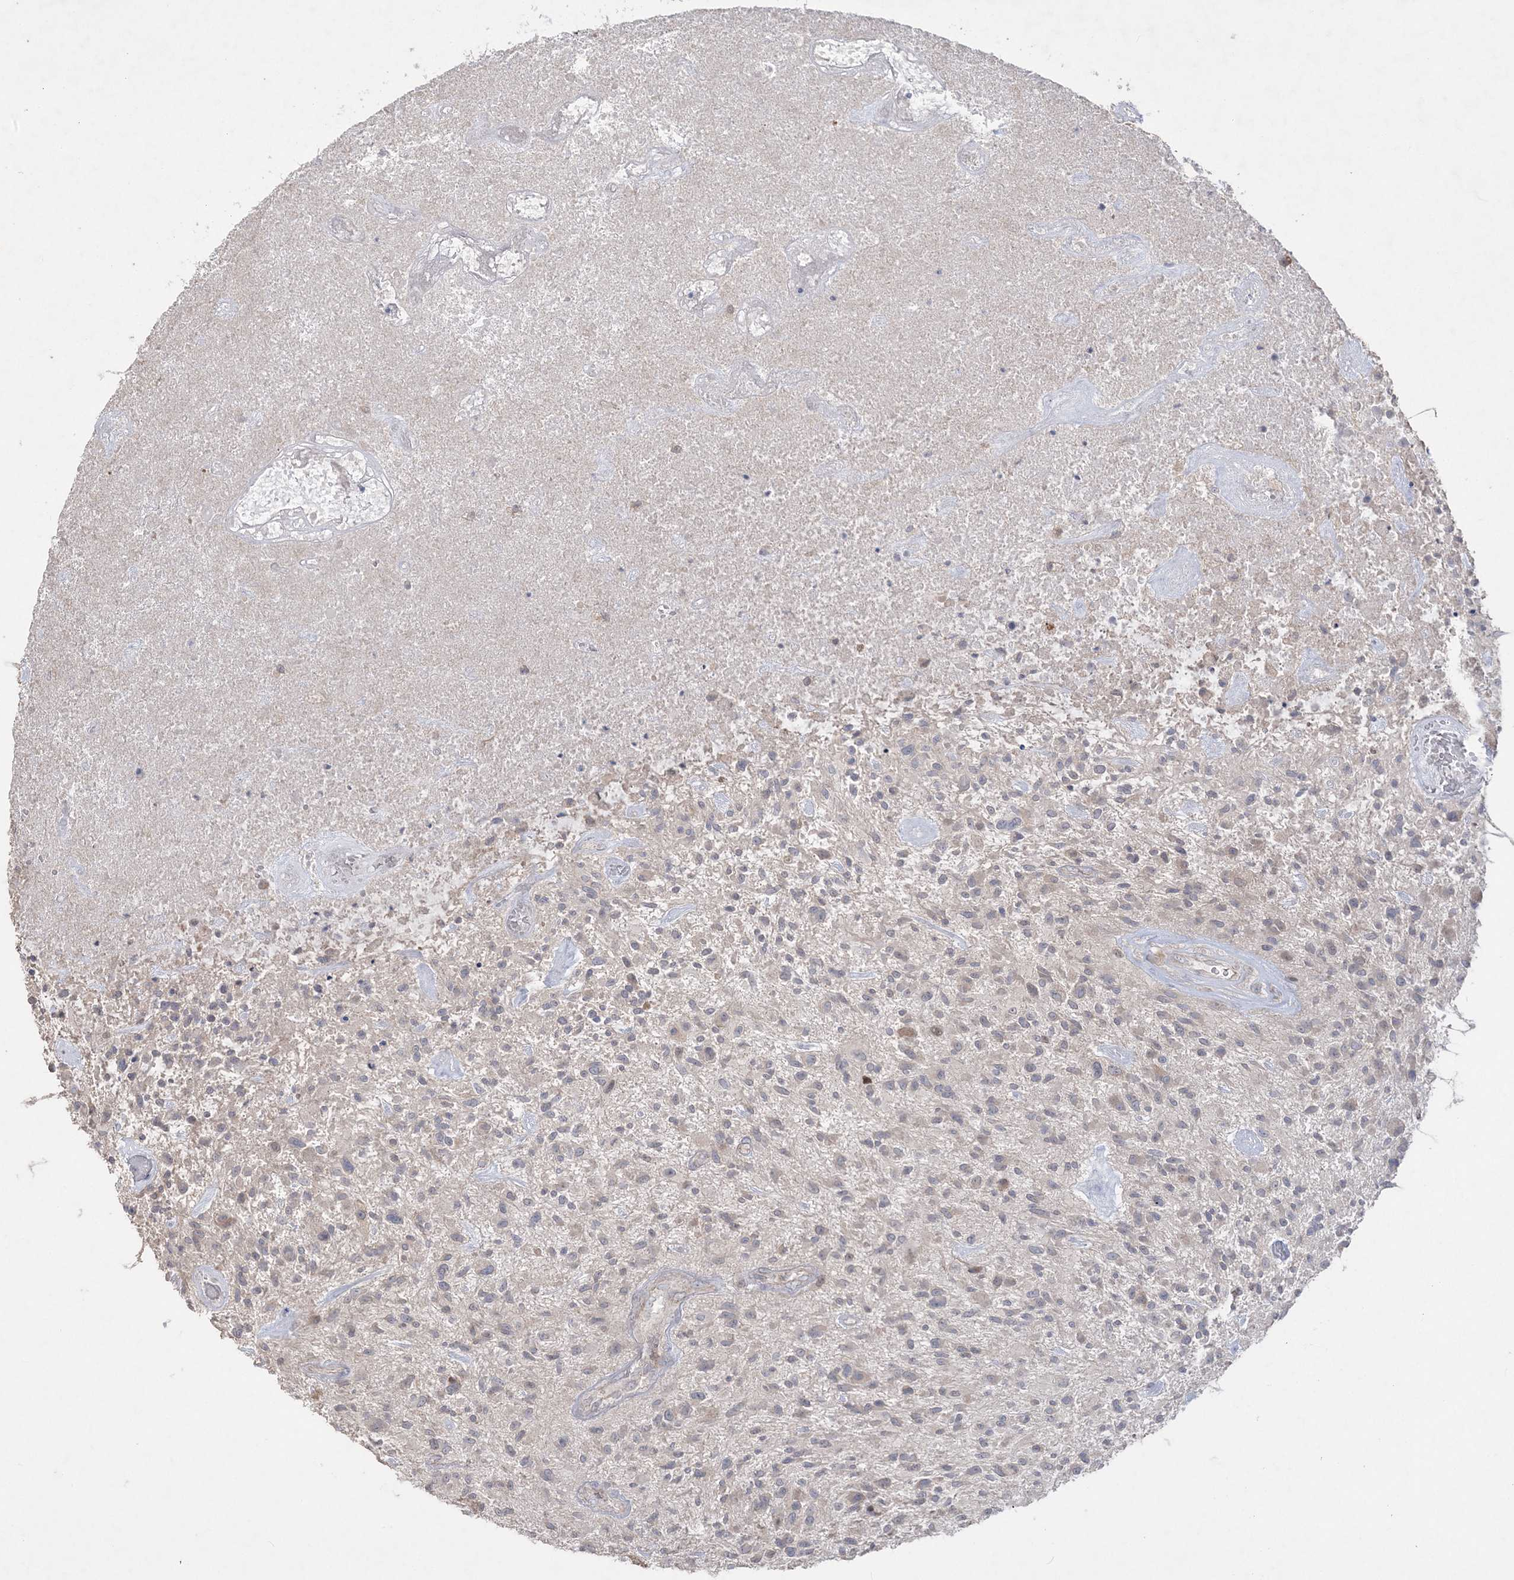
{"staining": {"intensity": "negative", "quantity": "none", "location": "none"}, "tissue": "glioma", "cell_type": "Tumor cells", "image_type": "cancer", "snomed": [{"axis": "morphology", "description": "Glioma, malignant, High grade"}, {"axis": "topography", "description": "Brain"}], "caption": "Immunohistochemistry (IHC) of malignant high-grade glioma exhibits no expression in tumor cells.", "gene": "SH3BP4", "patient": {"sex": "male", "age": 47}}